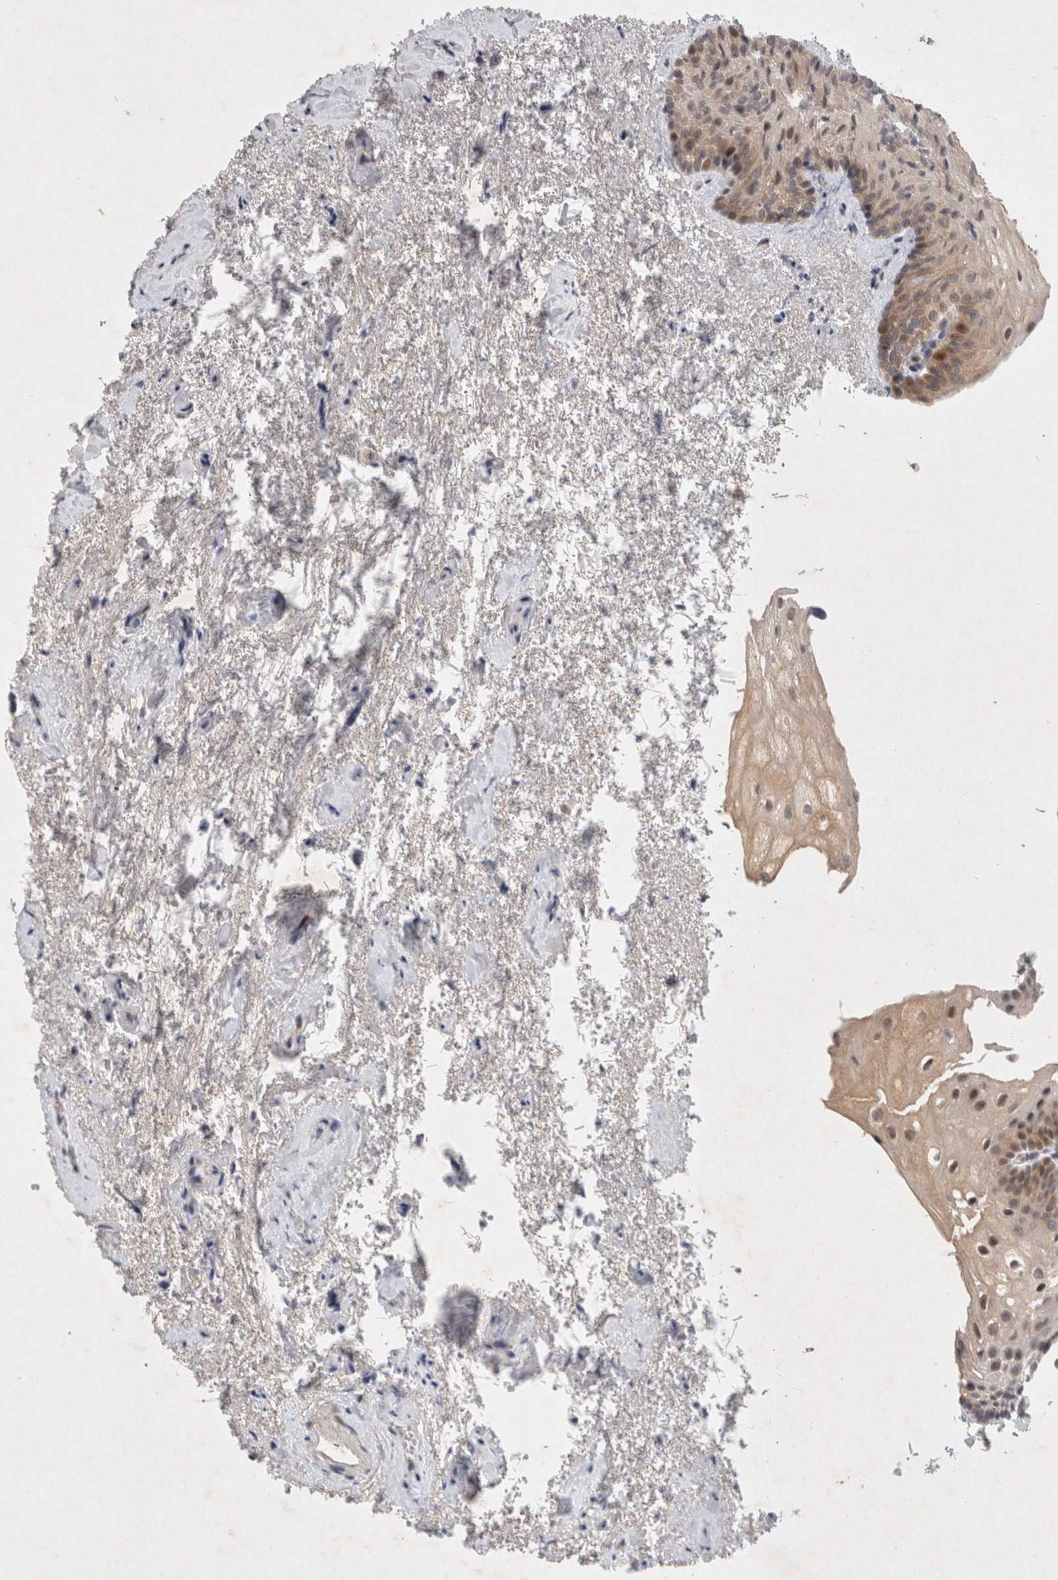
{"staining": {"intensity": "weak", "quantity": "25%-75%", "location": "cytoplasmic/membranous,nuclear"}, "tissue": "urinary bladder", "cell_type": "Urothelial cells", "image_type": "normal", "snomed": [{"axis": "morphology", "description": "Normal tissue, NOS"}, {"axis": "topography", "description": "Urinary bladder"}], "caption": "Immunohistochemical staining of unremarkable human urinary bladder demonstrates 25%-75% levels of weak cytoplasmic/membranous,nuclear protein expression in about 25%-75% of urothelial cells. Nuclei are stained in blue.", "gene": "RASAL2", "patient": {"sex": "female", "age": 67}}